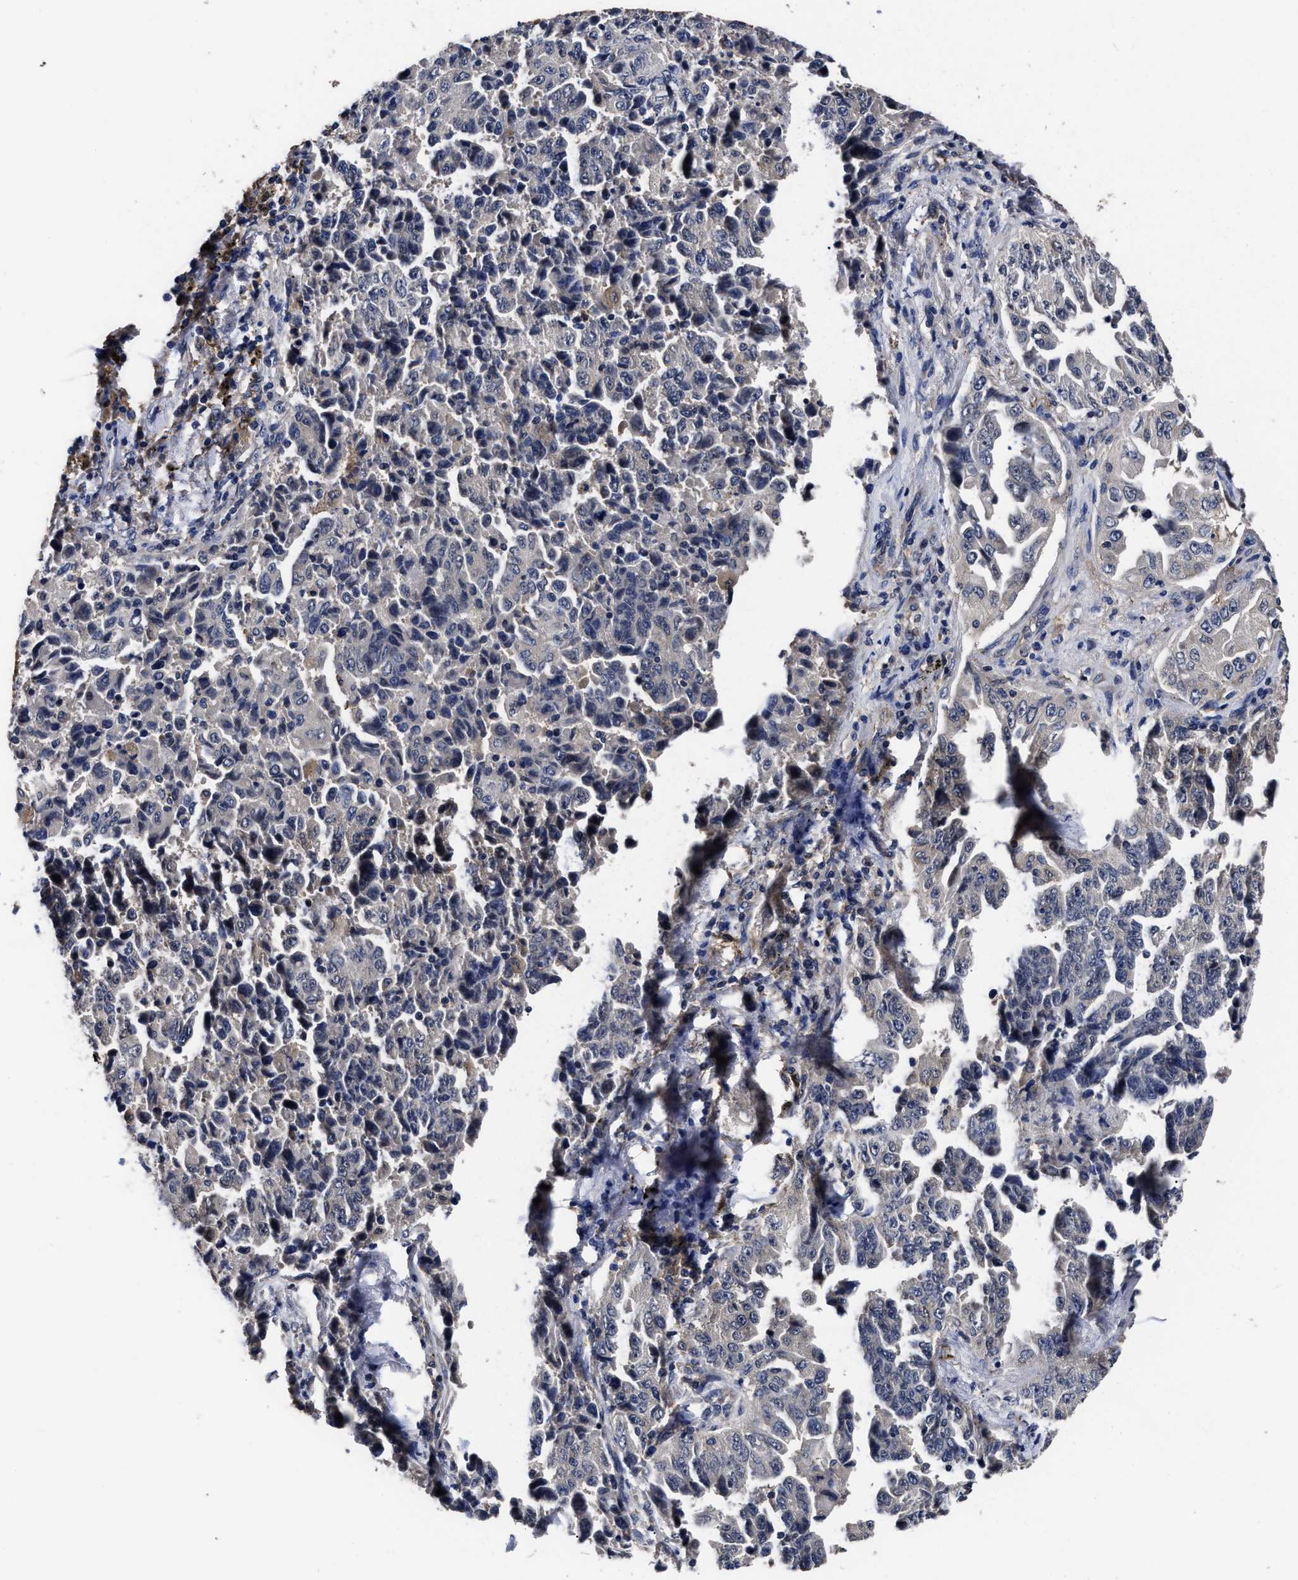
{"staining": {"intensity": "negative", "quantity": "none", "location": "none"}, "tissue": "lung cancer", "cell_type": "Tumor cells", "image_type": "cancer", "snomed": [{"axis": "morphology", "description": "Adenocarcinoma, NOS"}, {"axis": "topography", "description": "Lung"}], "caption": "Immunohistochemical staining of lung cancer (adenocarcinoma) reveals no significant staining in tumor cells.", "gene": "SOCS5", "patient": {"sex": "female", "age": 51}}